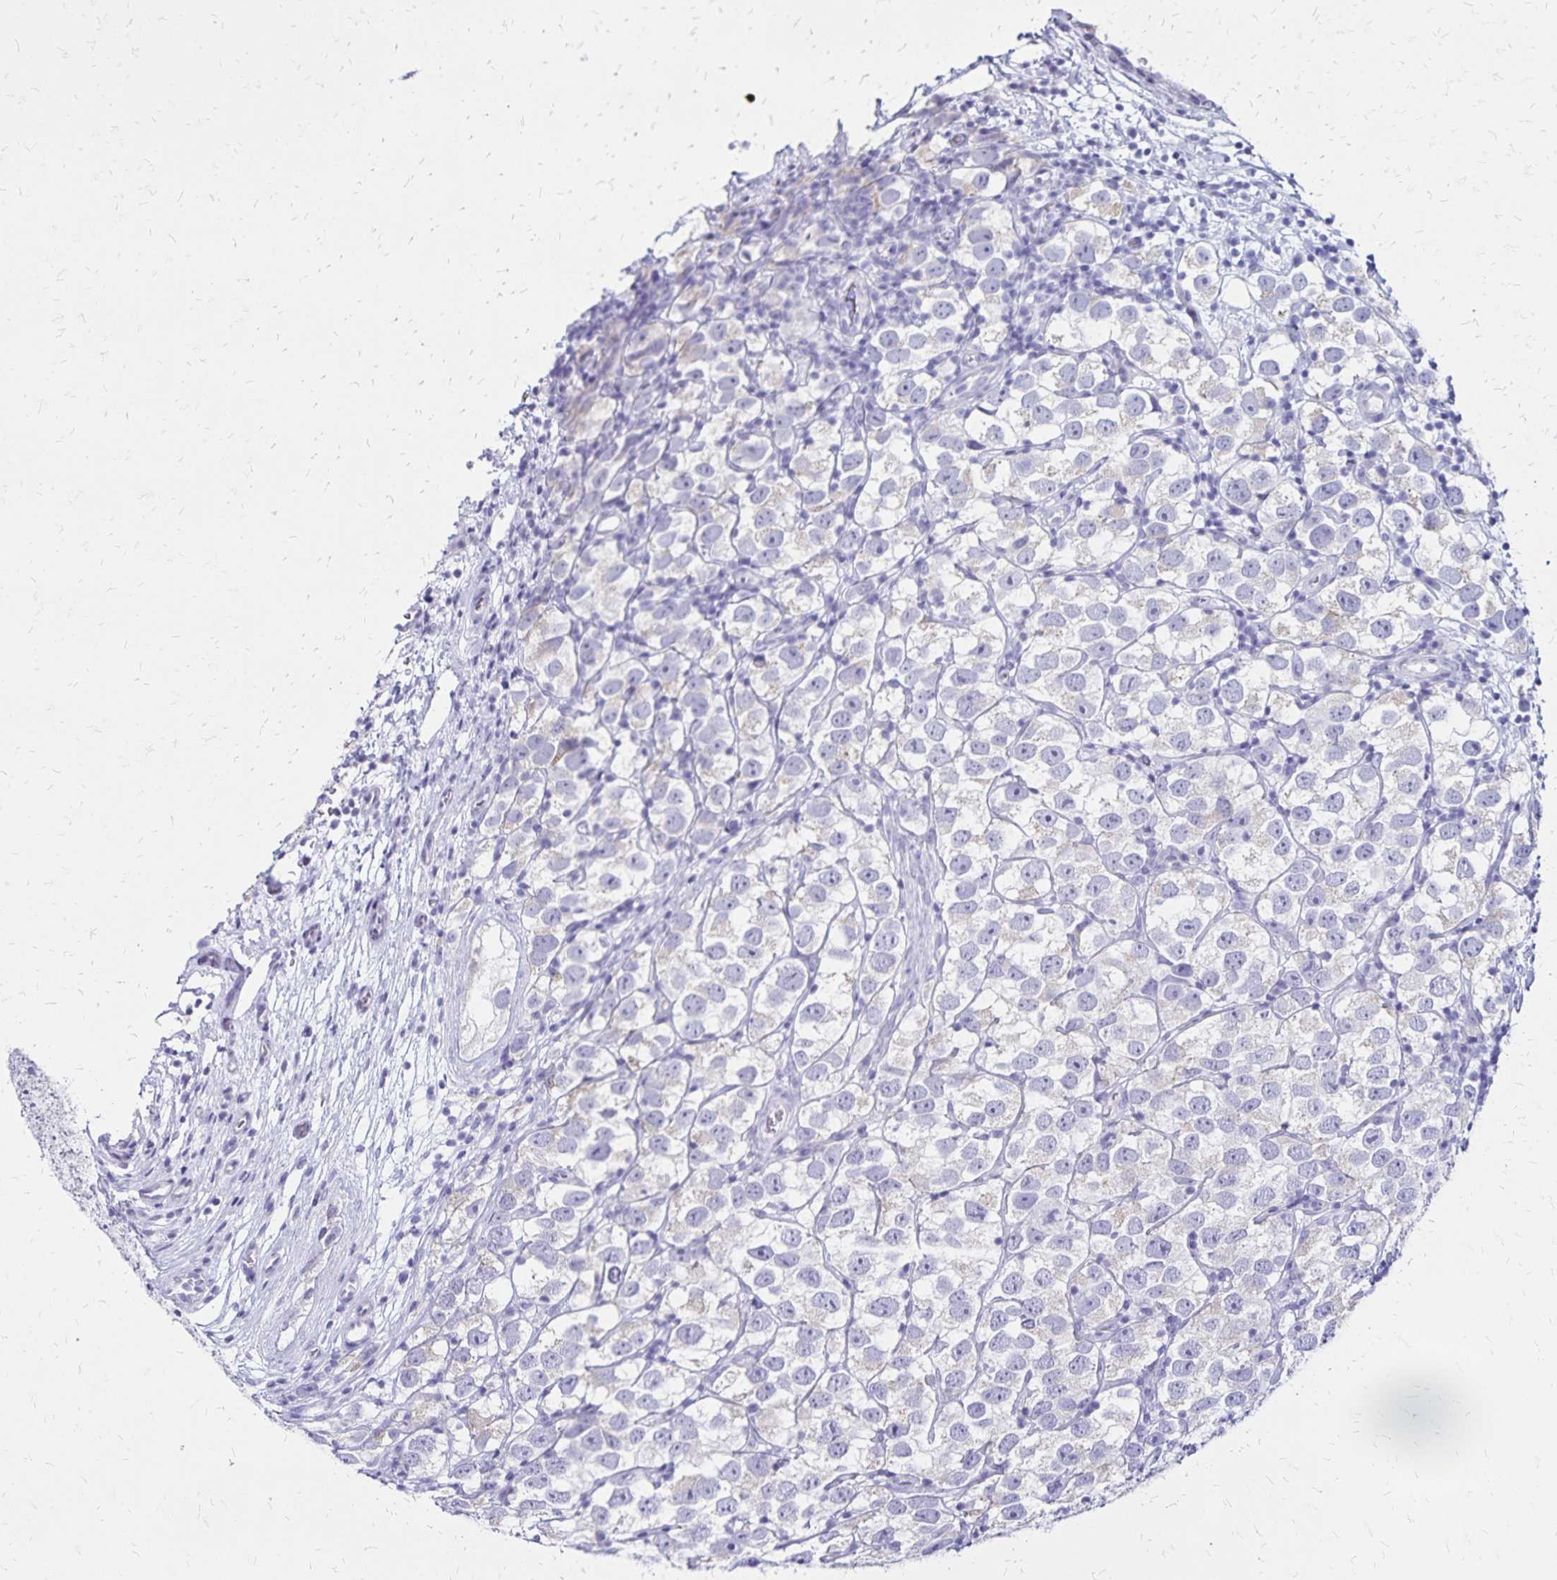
{"staining": {"intensity": "negative", "quantity": "none", "location": "none"}, "tissue": "testis cancer", "cell_type": "Tumor cells", "image_type": "cancer", "snomed": [{"axis": "morphology", "description": "Seminoma, NOS"}, {"axis": "topography", "description": "Testis"}], "caption": "Immunohistochemistry photomicrograph of seminoma (testis) stained for a protein (brown), which exhibits no expression in tumor cells.", "gene": "LIN28B", "patient": {"sex": "male", "age": 26}}